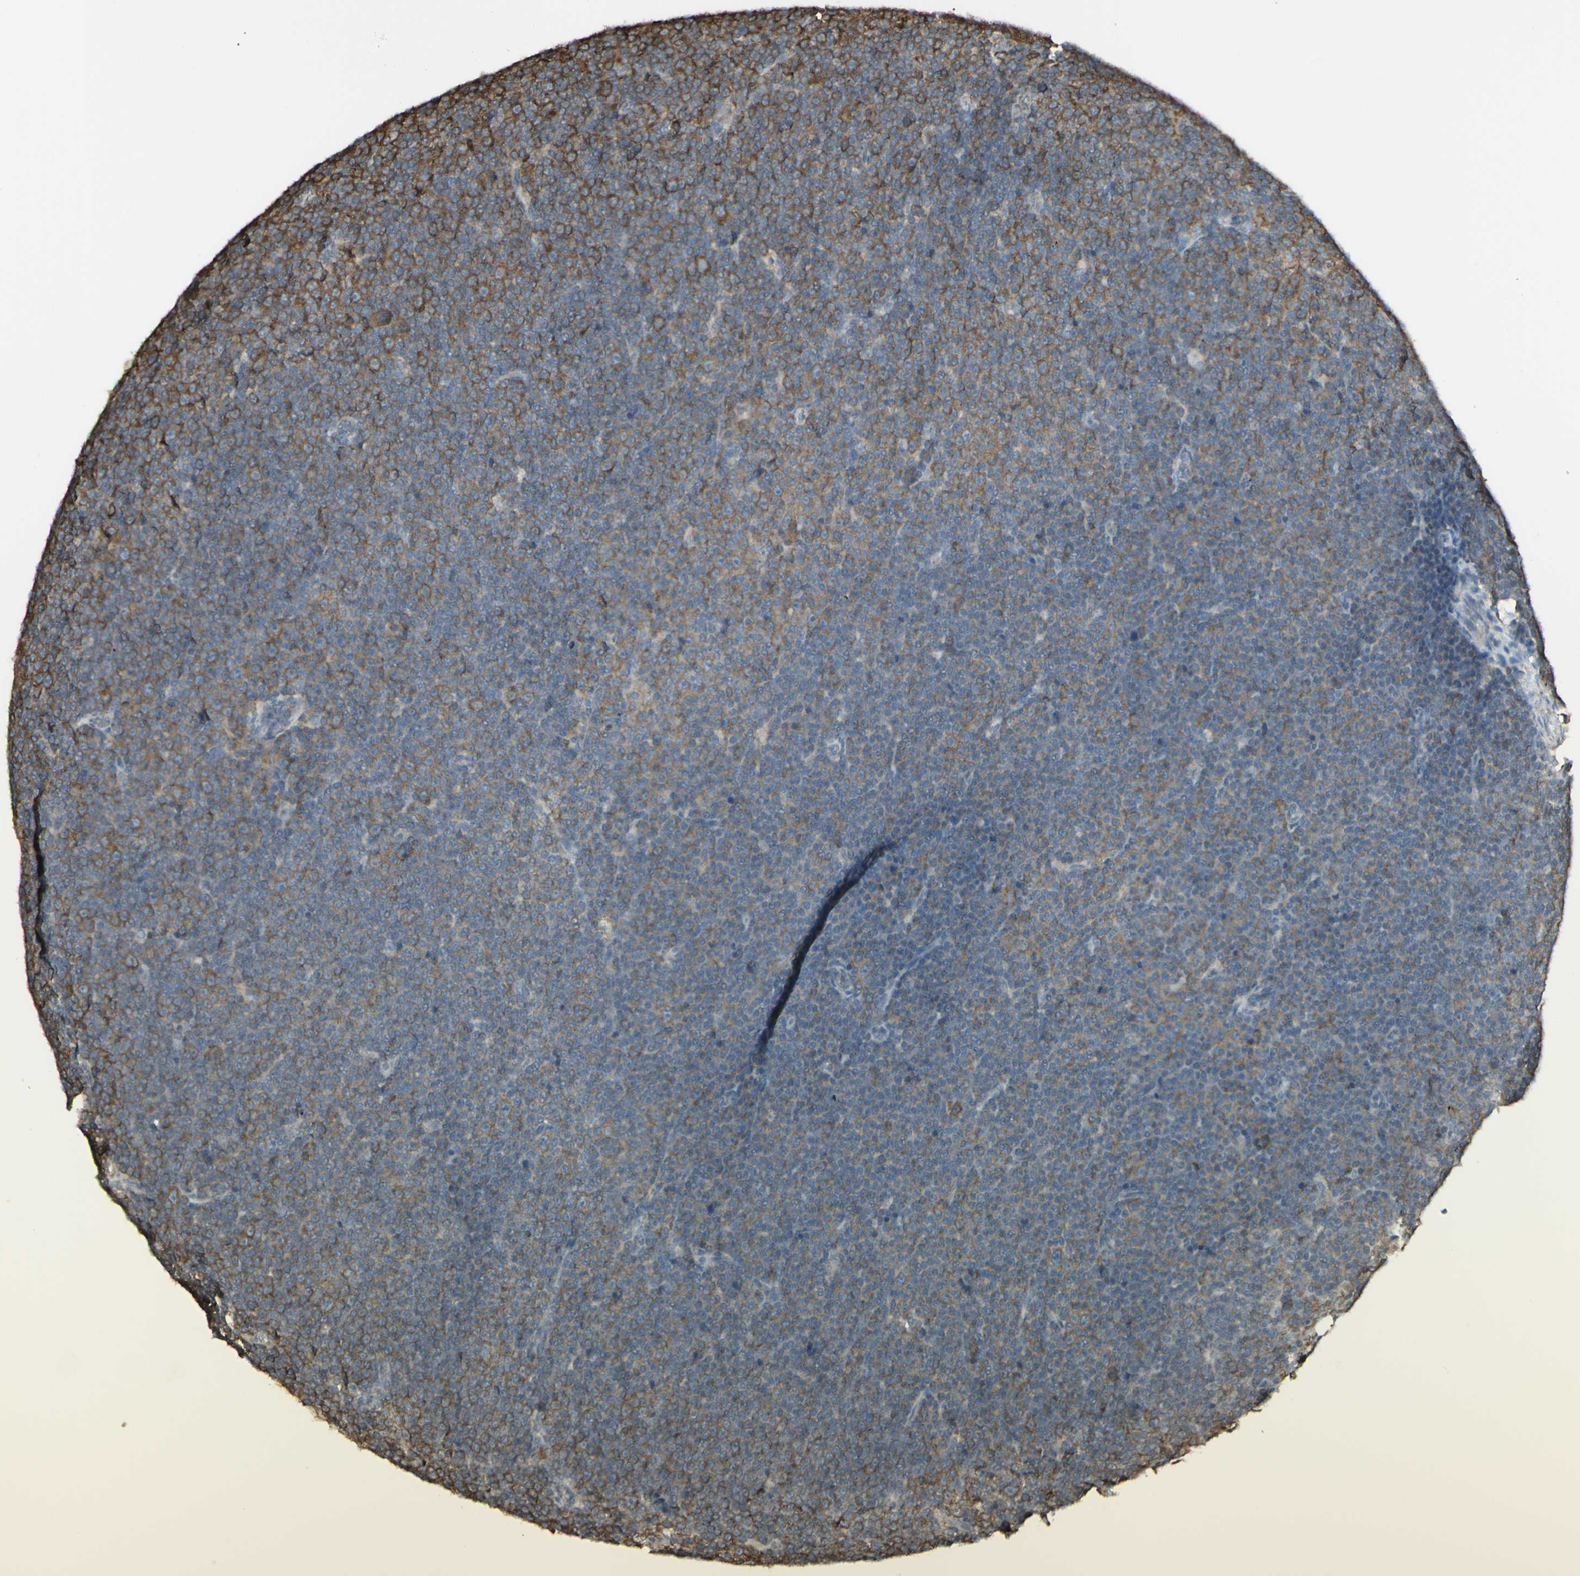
{"staining": {"intensity": "negative", "quantity": "none", "location": "none"}, "tissue": "lymphoma", "cell_type": "Tumor cells", "image_type": "cancer", "snomed": [{"axis": "morphology", "description": "Malignant lymphoma, non-Hodgkin's type, Low grade"}, {"axis": "topography", "description": "Lymph node"}], "caption": "This image is of lymphoma stained with immunohistochemistry (IHC) to label a protein in brown with the nuclei are counter-stained blue. There is no positivity in tumor cells.", "gene": "EEF1B2", "patient": {"sex": "female", "age": 67}}